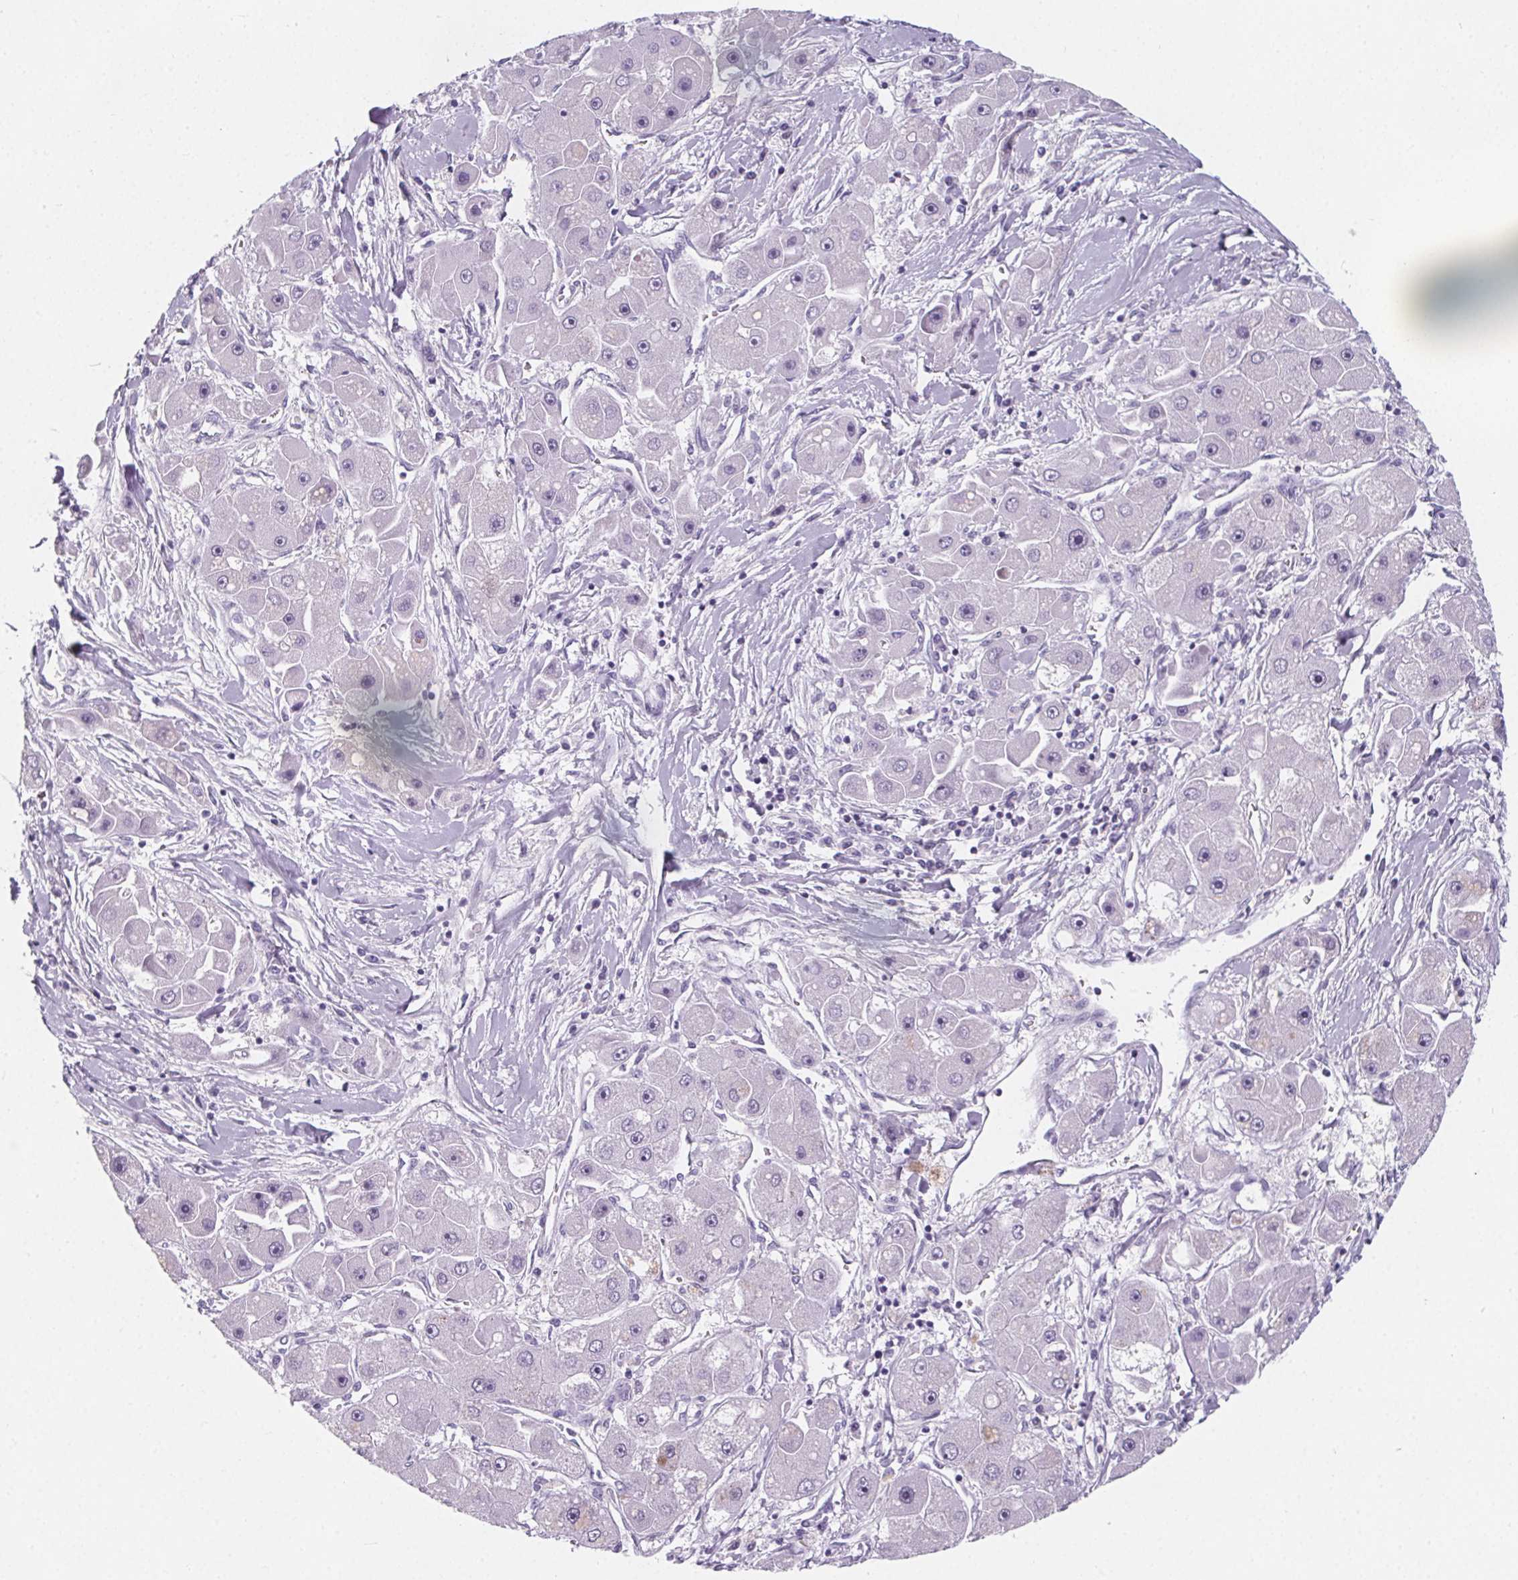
{"staining": {"intensity": "negative", "quantity": "none", "location": "none"}, "tissue": "liver cancer", "cell_type": "Tumor cells", "image_type": "cancer", "snomed": [{"axis": "morphology", "description": "Carcinoma, Hepatocellular, NOS"}, {"axis": "topography", "description": "Liver"}], "caption": "DAB immunohistochemical staining of liver hepatocellular carcinoma exhibits no significant positivity in tumor cells.", "gene": "ADRB1", "patient": {"sex": "male", "age": 24}}